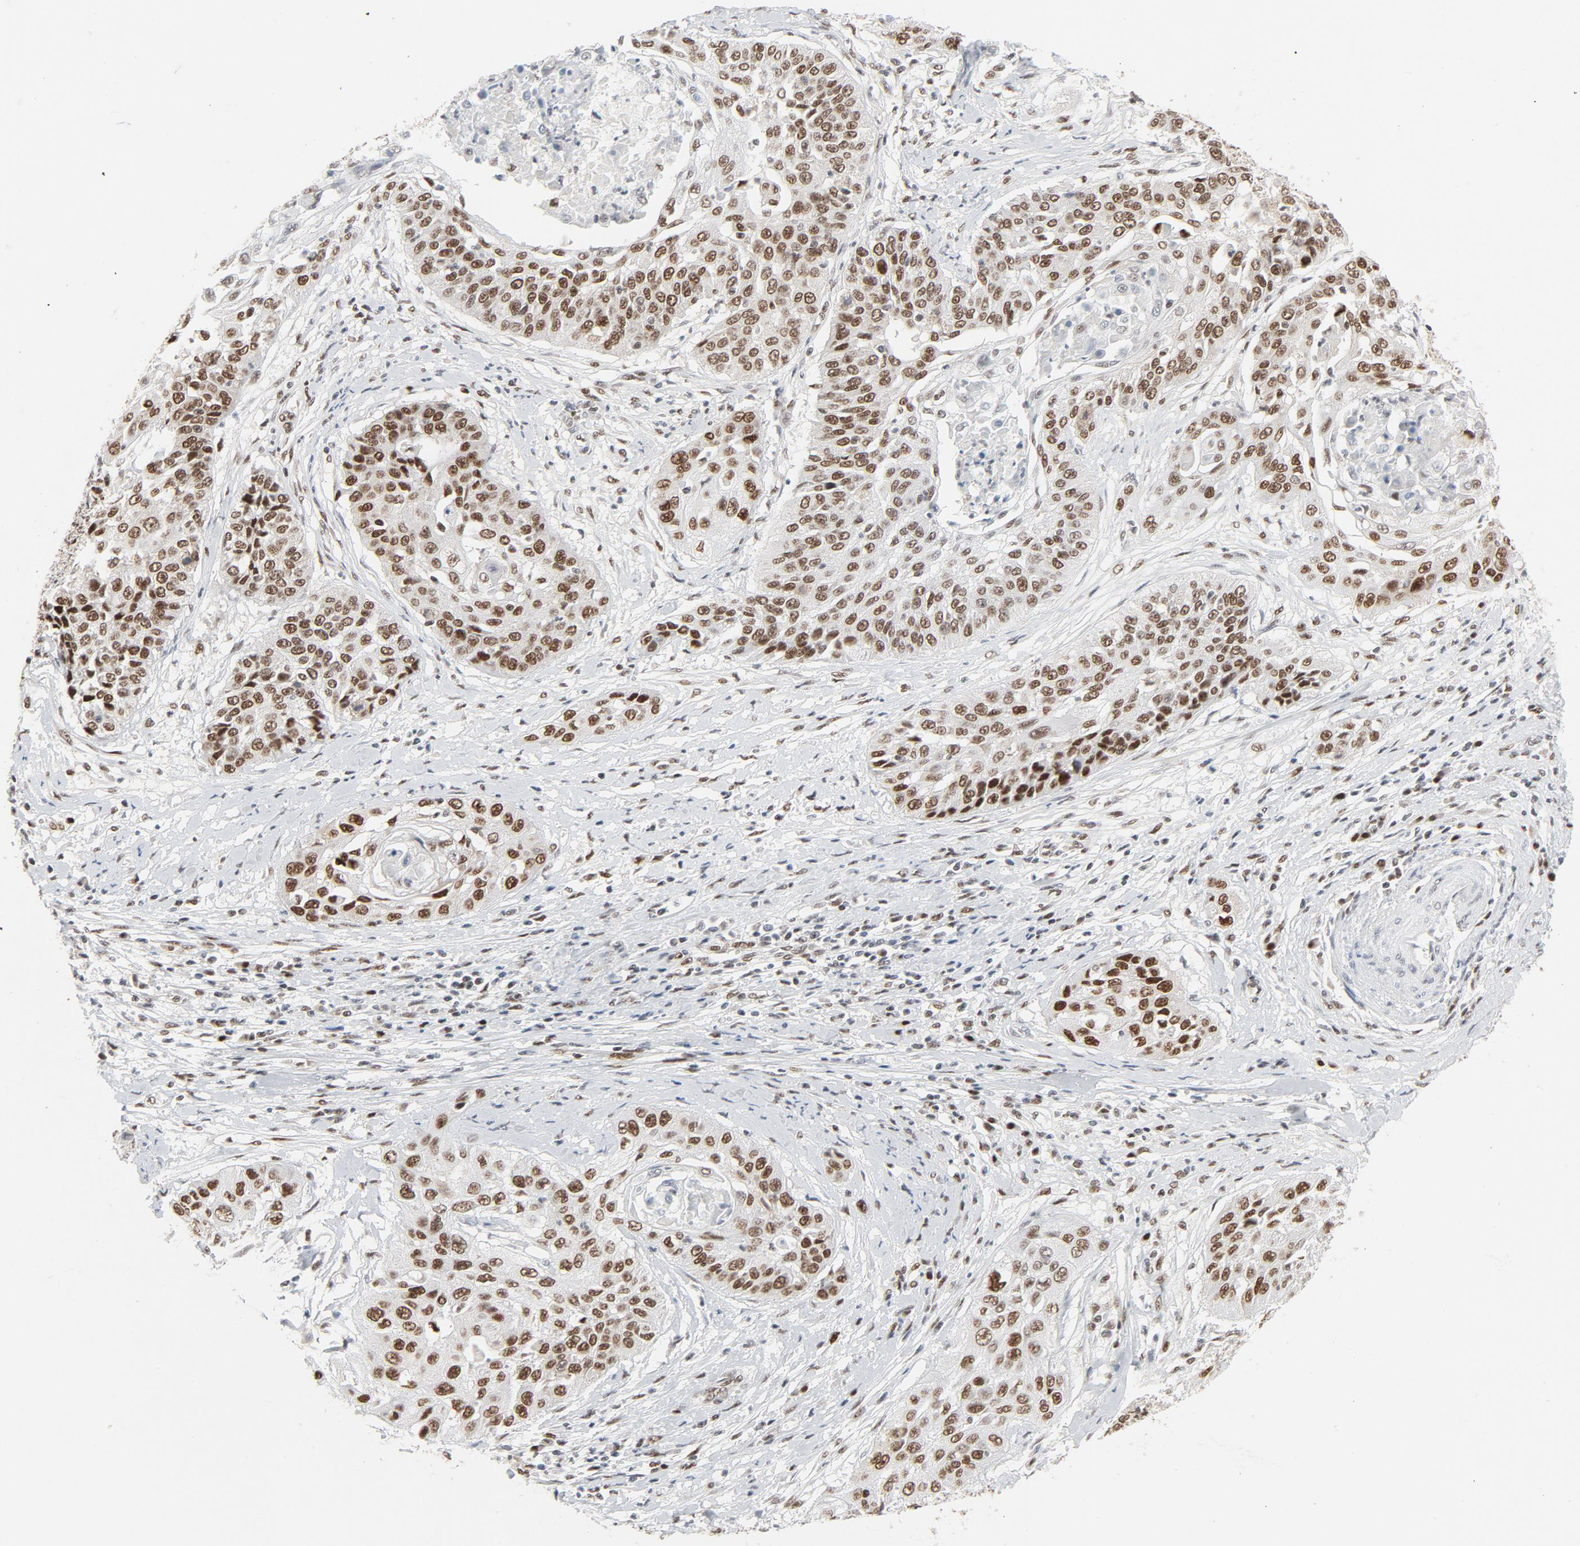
{"staining": {"intensity": "moderate", "quantity": ">75%", "location": "nuclear"}, "tissue": "cervical cancer", "cell_type": "Tumor cells", "image_type": "cancer", "snomed": [{"axis": "morphology", "description": "Squamous cell carcinoma, NOS"}, {"axis": "topography", "description": "Cervix"}], "caption": "Cervical cancer (squamous cell carcinoma) was stained to show a protein in brown. There is medium levels of moderate nuclear expression in approximately >75% of tumor cells.", "gene": "JMJD6", "patient": {"sex": "female", "age": 64}}